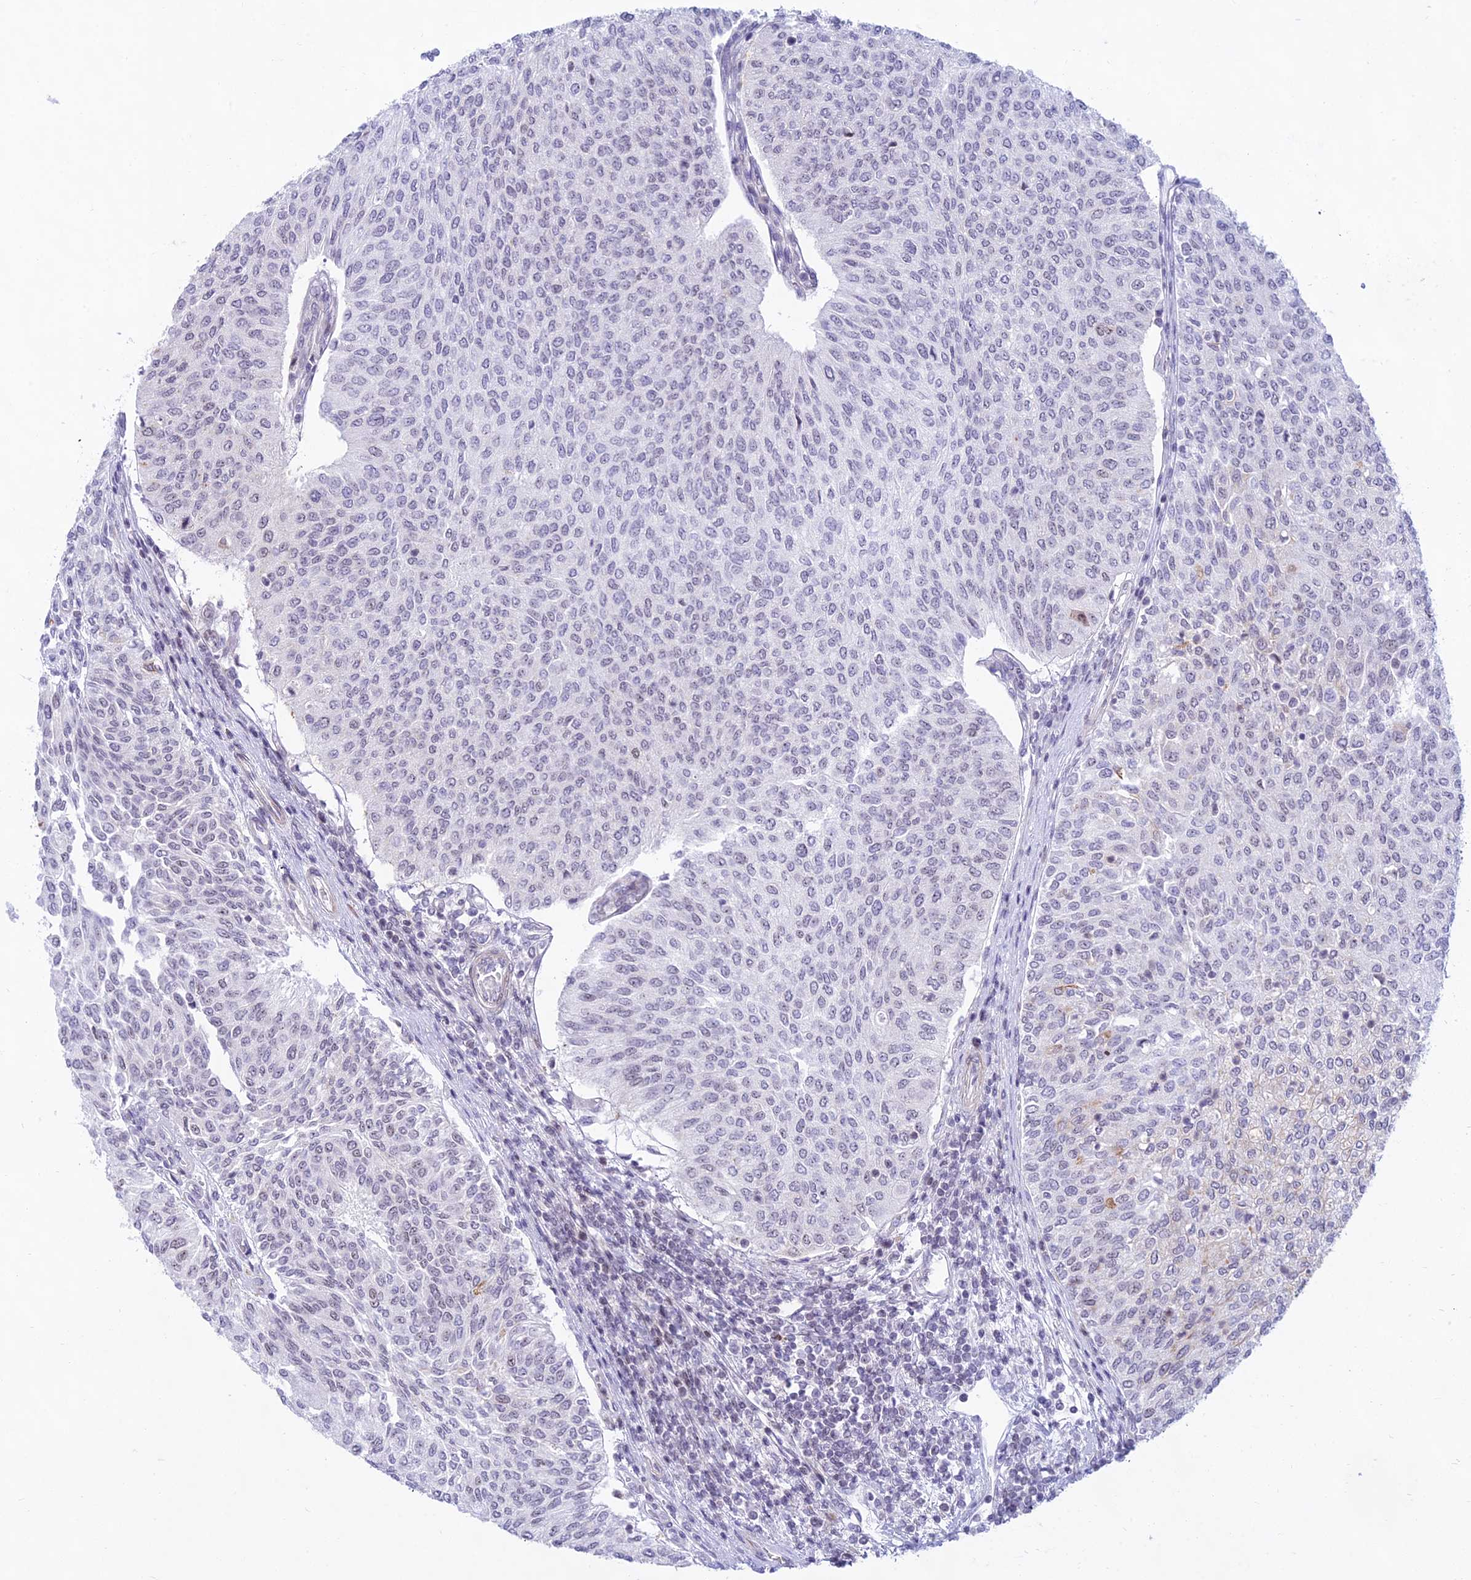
{"staining": {"intensity": "weak", "quantity": "<25%", "location": "nuclear"}, "tissue": "urothelial cancer", "cell_type": "Tumor cells", "image_type": "cancer", "snomed": [{"axis": "morphology", "description": "Urothelial carcinoma, High grade"}, {"axis": "topography", "description": "Urinary bladder"}], "caption": "Photomicrograph shows no protein staining in tumor cells of urothelial carcinoma (high-grade) tissue.", "gene": "KRR1", "patient": {"sex": "female", "age": 79}}